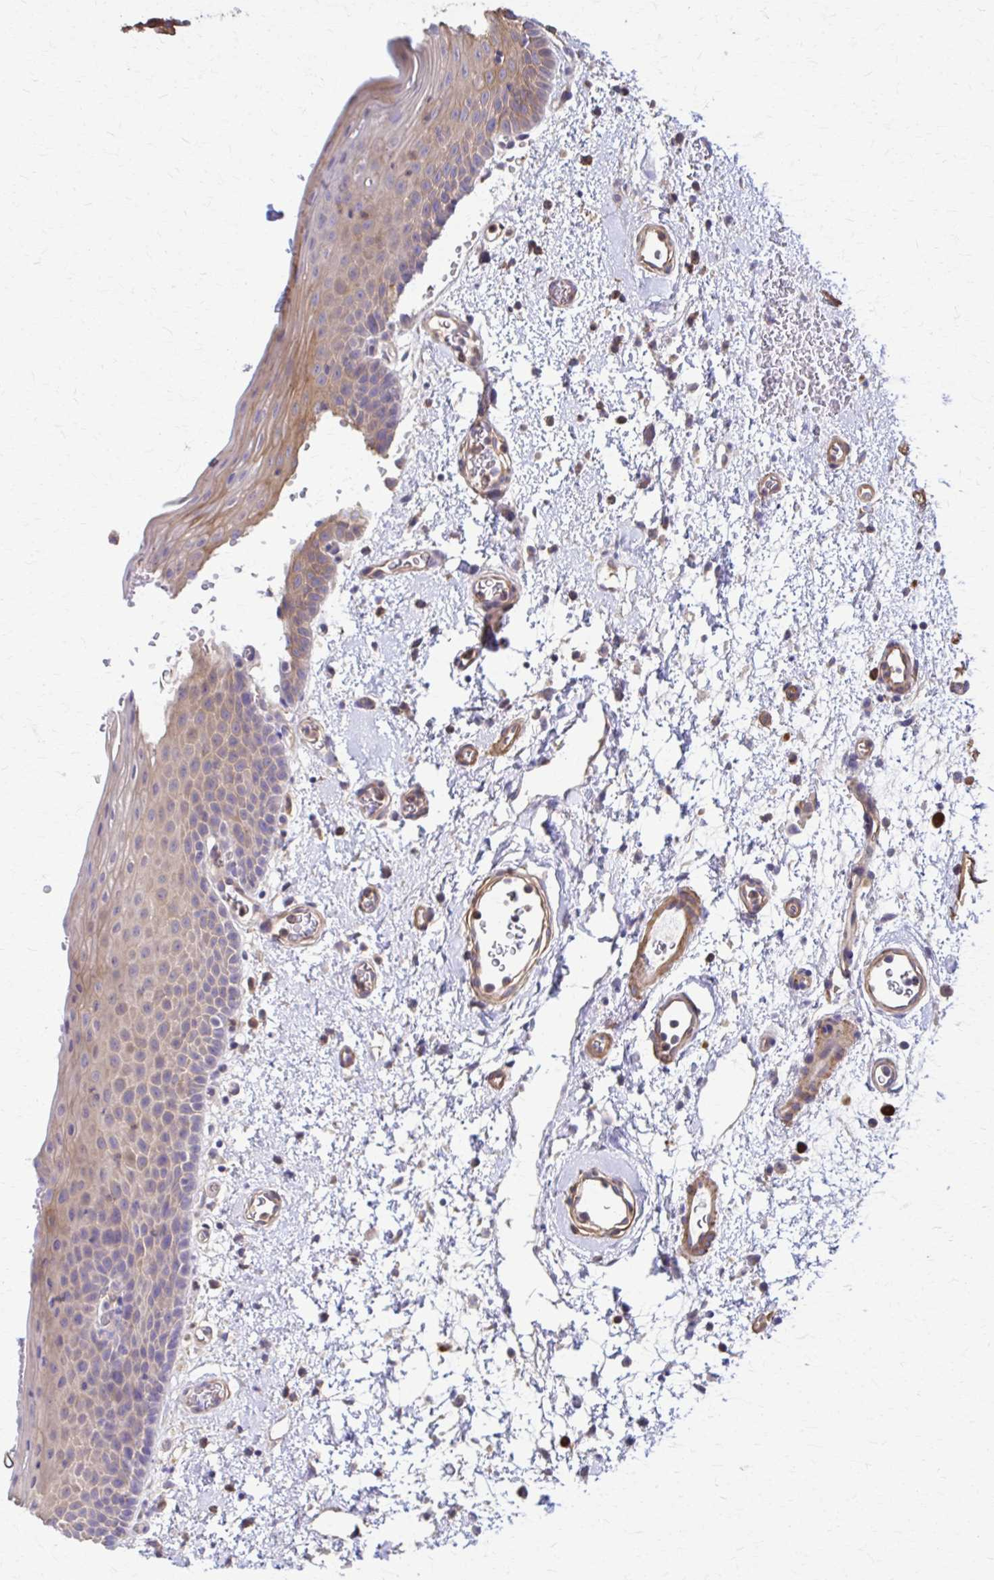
{"staining": {"intensity": "weak", "quantity": "<25%", "location": "cytoplasmic/membranous"}, "tissue": "oral mucosa", "cell_type": "Squamous epithelial cells", "image_type": "normal", "snomed": [{"axis": "morphology", "description": "Normal tissue, NOS"}, {"axis": "topography", "description": "Oral tissue"}, {"axis": "topography", "description": "Head-Neck"}], "caption": "This is an immunohistochemistry image of normal human oral mucosa. There is no positivity in squamous epithelial cells.", "gene": "DSP", "patient": {"sex": "female", "age": 55}}